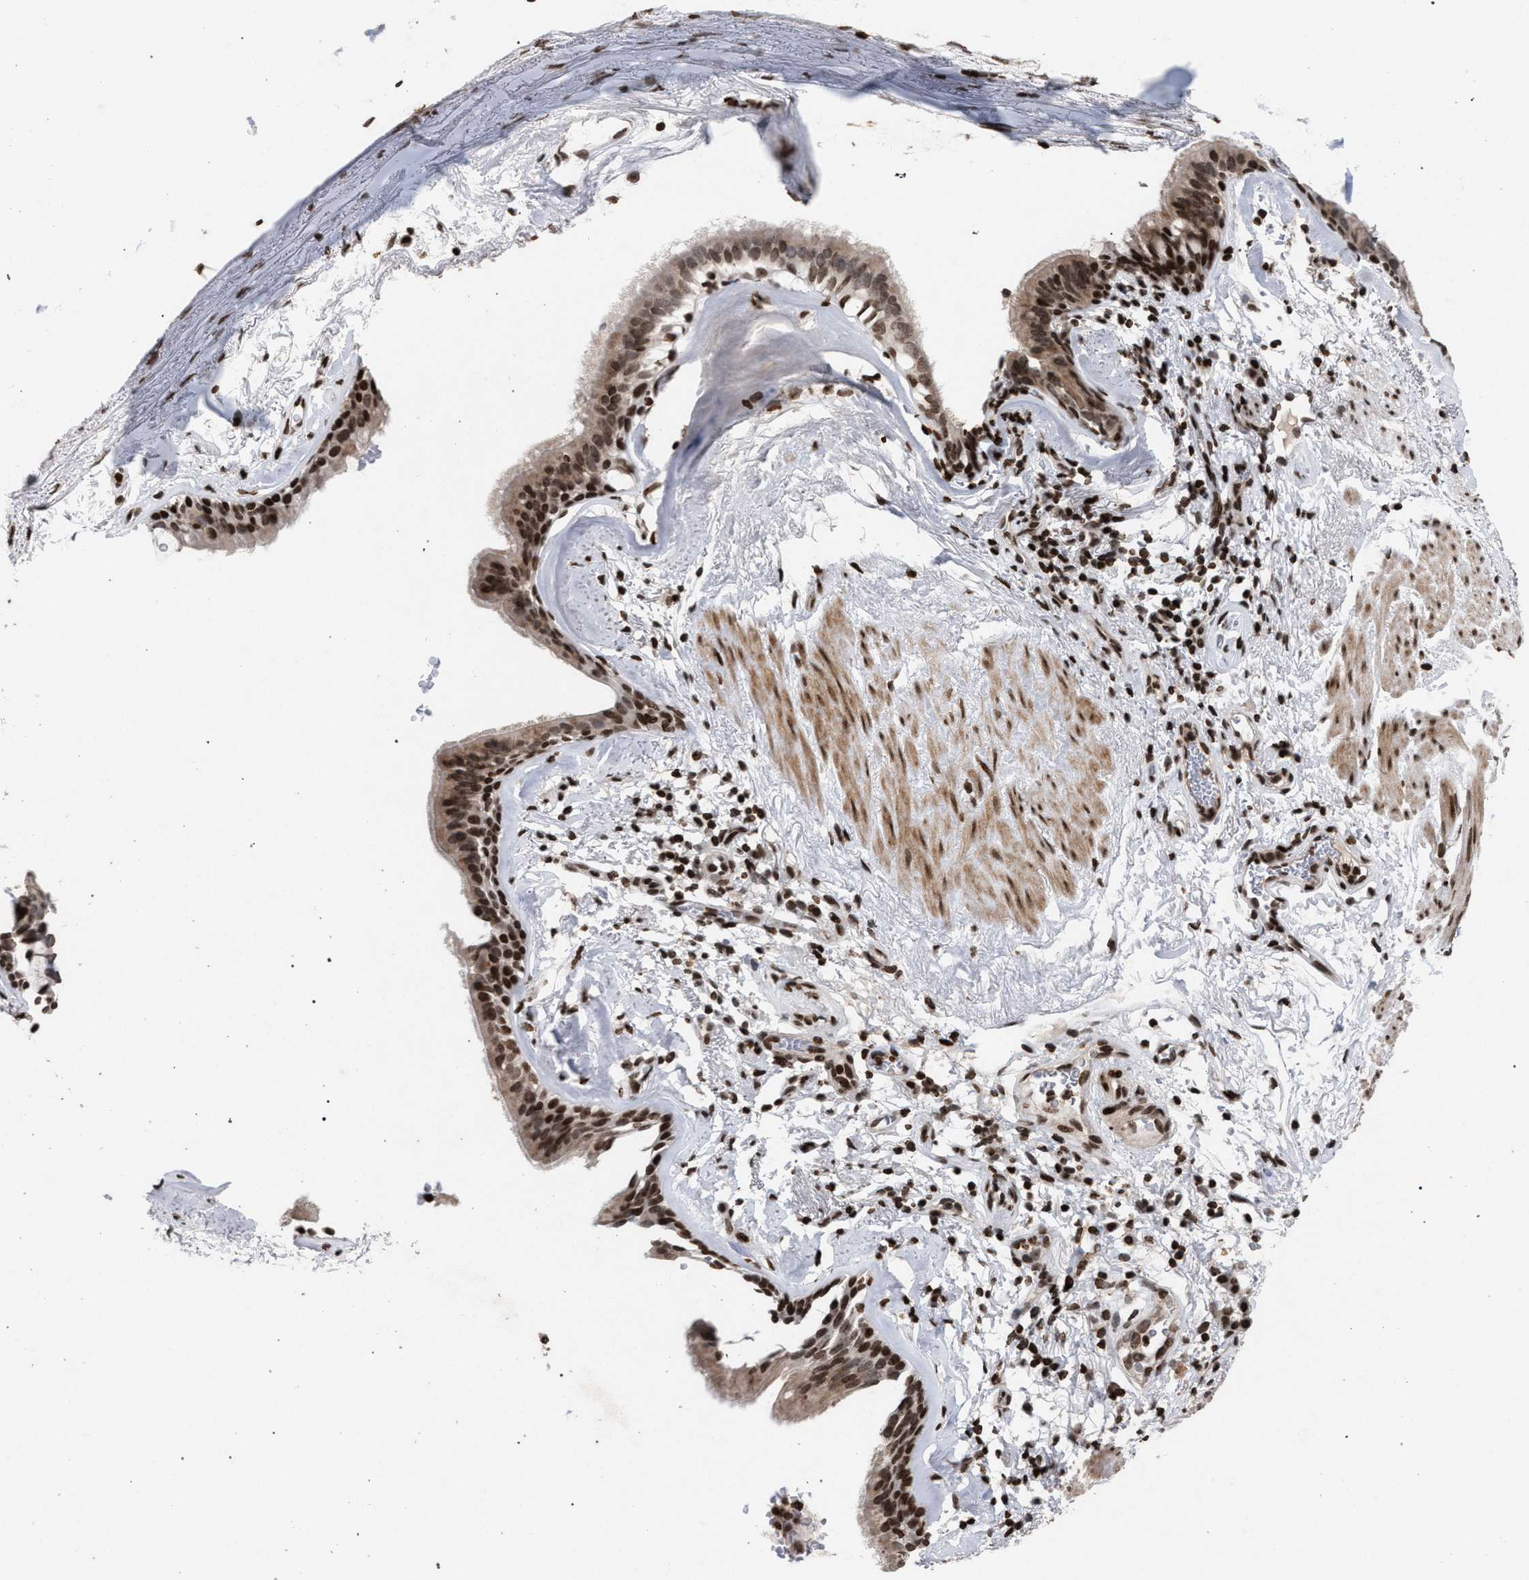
{"staining": {"intensity": "strong", "quantity": ">75%", "location": "cytoplasmic/membranous,nuclear"}, "tissue": "bronchus", "cell_type": "Respiratory epithelial cells", "image_type": "normal", "snomed": [{"axis": "morphology", "description": "Normal tissue, NOS"}, {"axis": "topography", "description": "Cartilage tissue"}], "caption": "IHC histopathology image of unremarkable bronchus: human bronchus stained using IHC shows high levels of strong protein expression localized specifically in the cytoplasmic/membranous,nuclear of respiratory epithelial cells, appearing as a cytoplasmic/membranous,nuclear brown color.", "gene": "FOXD3", "patient": {"sex": "female", "age": 63}}